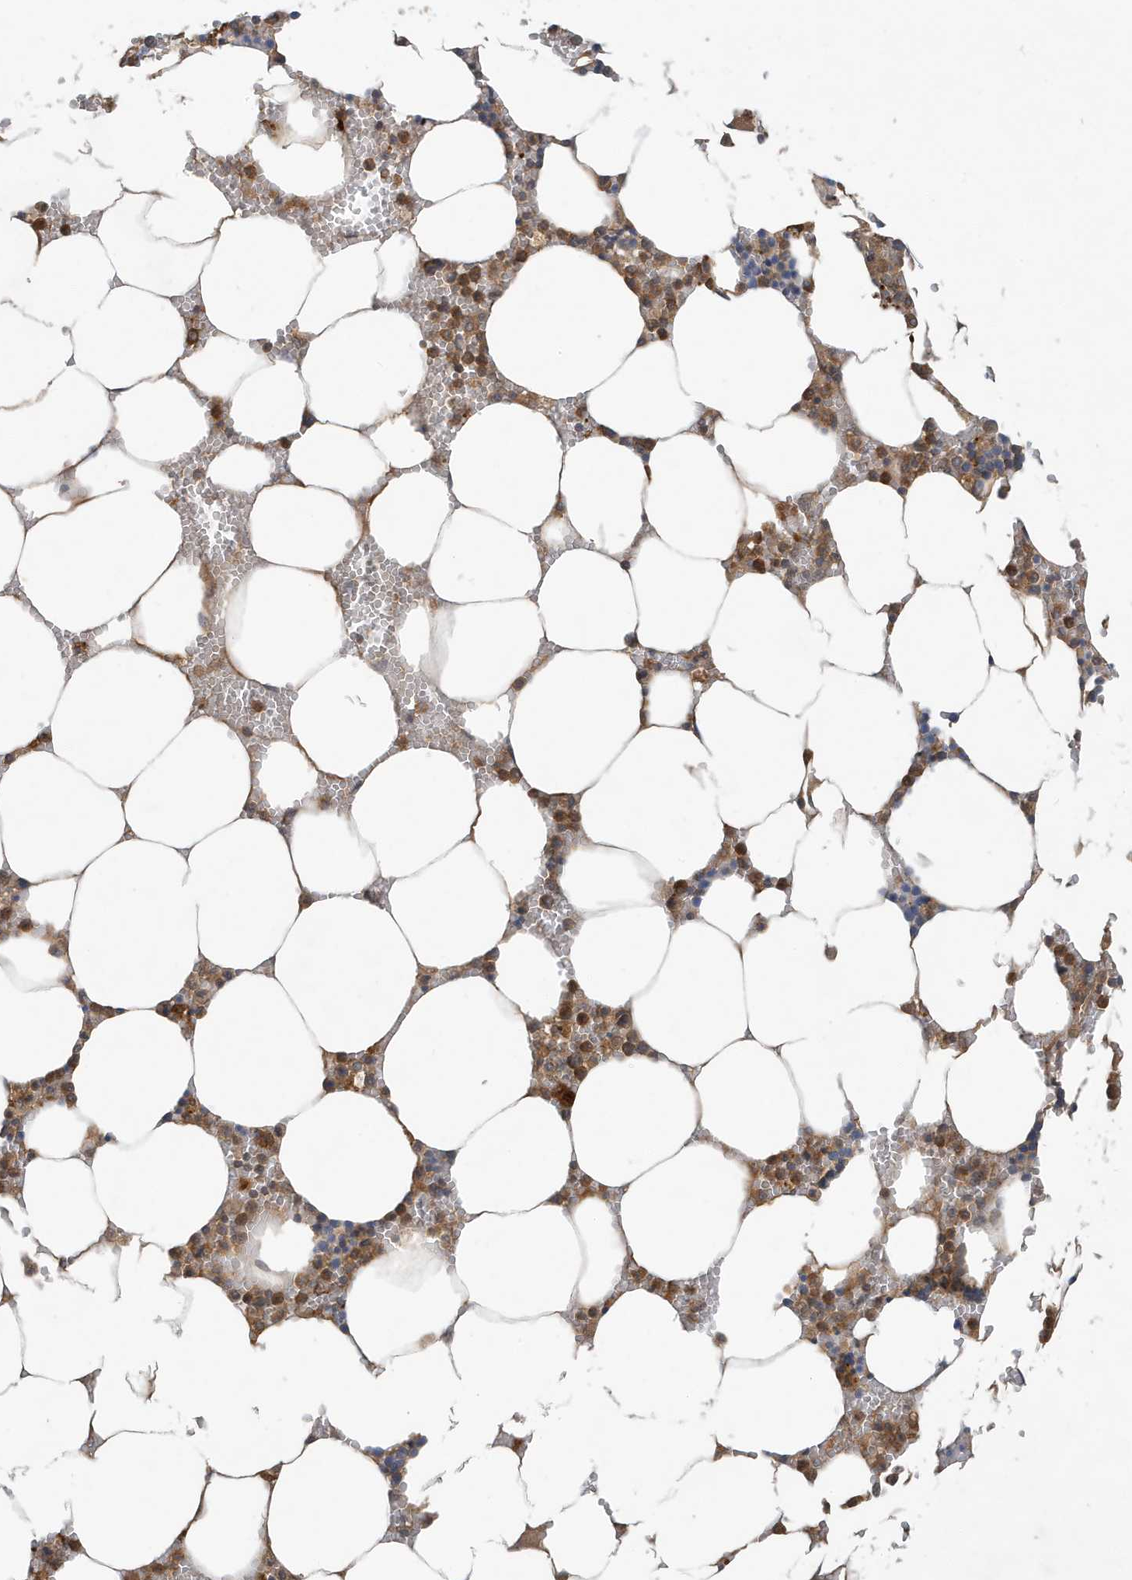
{"staining": {"intensity": "moderate", "quantity": "25%-75%", "location": "cytoplasmic/membranous"}, "tissue": "bone marrow", "cell_type": "Hematopoietic cells", "image_type": "normal", "snomed": [{"axis": "morphology", "description": "Normal tissue, NOS"}, {"axis": "topography", "description": "Bone marrow"}], "caption": "Protein positivity by IHC demonstrates moderate cytoplasmic/membranous positivity in approximately 25%-75% of hematopoietic cells in unremarkable bone marrow.", "gene": "ABCB9", "patient": {"sex": "male", "age": 70}}